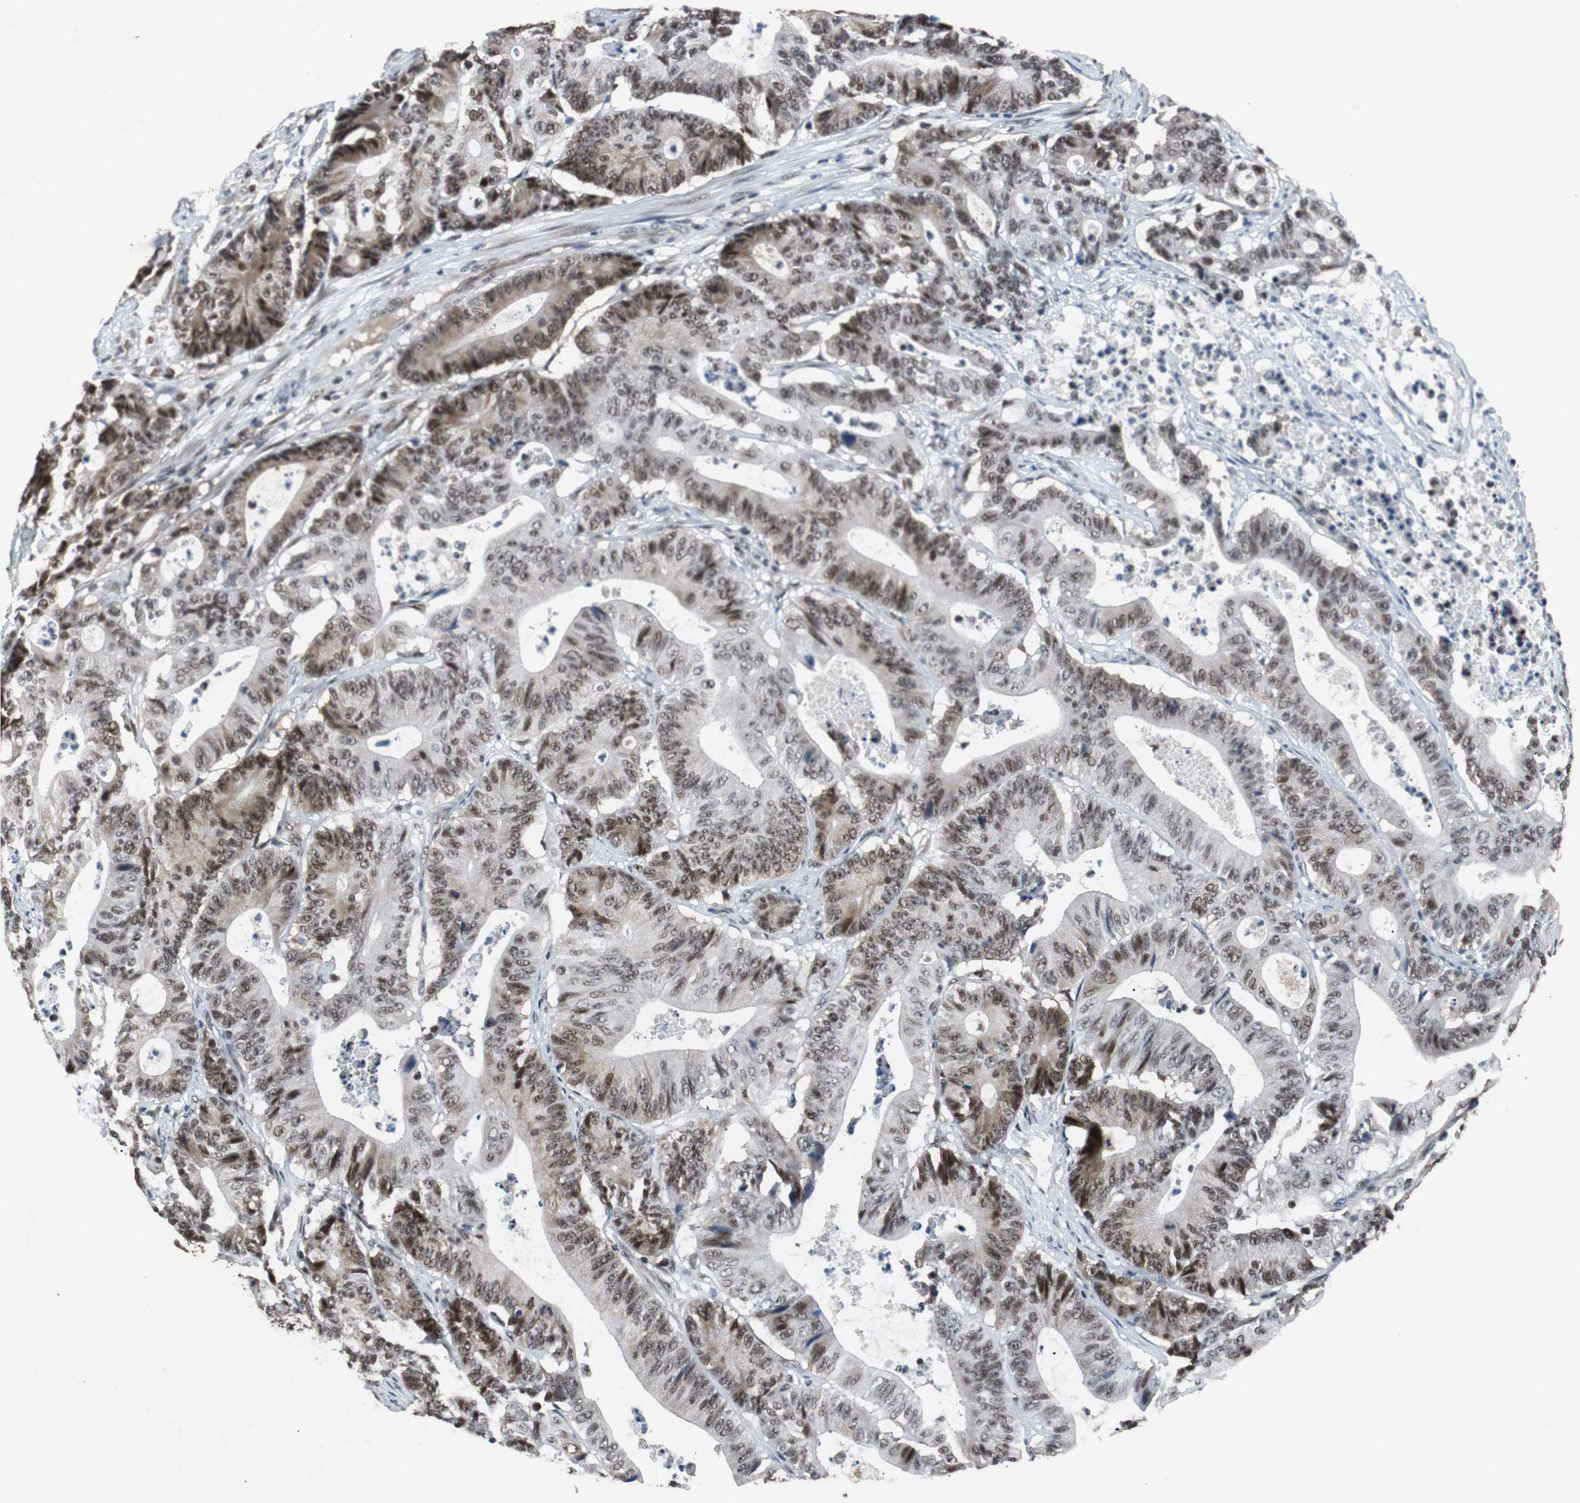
{"staining": {"intensity": "moderate", "quantity": ">75%", "location": "nuclear"}, "tissue": "colorectal cancer", "cell_type": "Tumor cells", "image_type": "cancer", "snomed": [{"axis": "morphology", "description": "Adenocarcinoma, NOS"}, {"axis": "topography", "description": "Colon"}], "caption": "Moderate nuclear positivity for a protein is seen in approximately >75% of tumor cells of colorectal cancer (adenocarcinoma) using immunohistochemistry (IHC).", "gene": "USP28", "patient": {"sex": "female", "age": 84}}